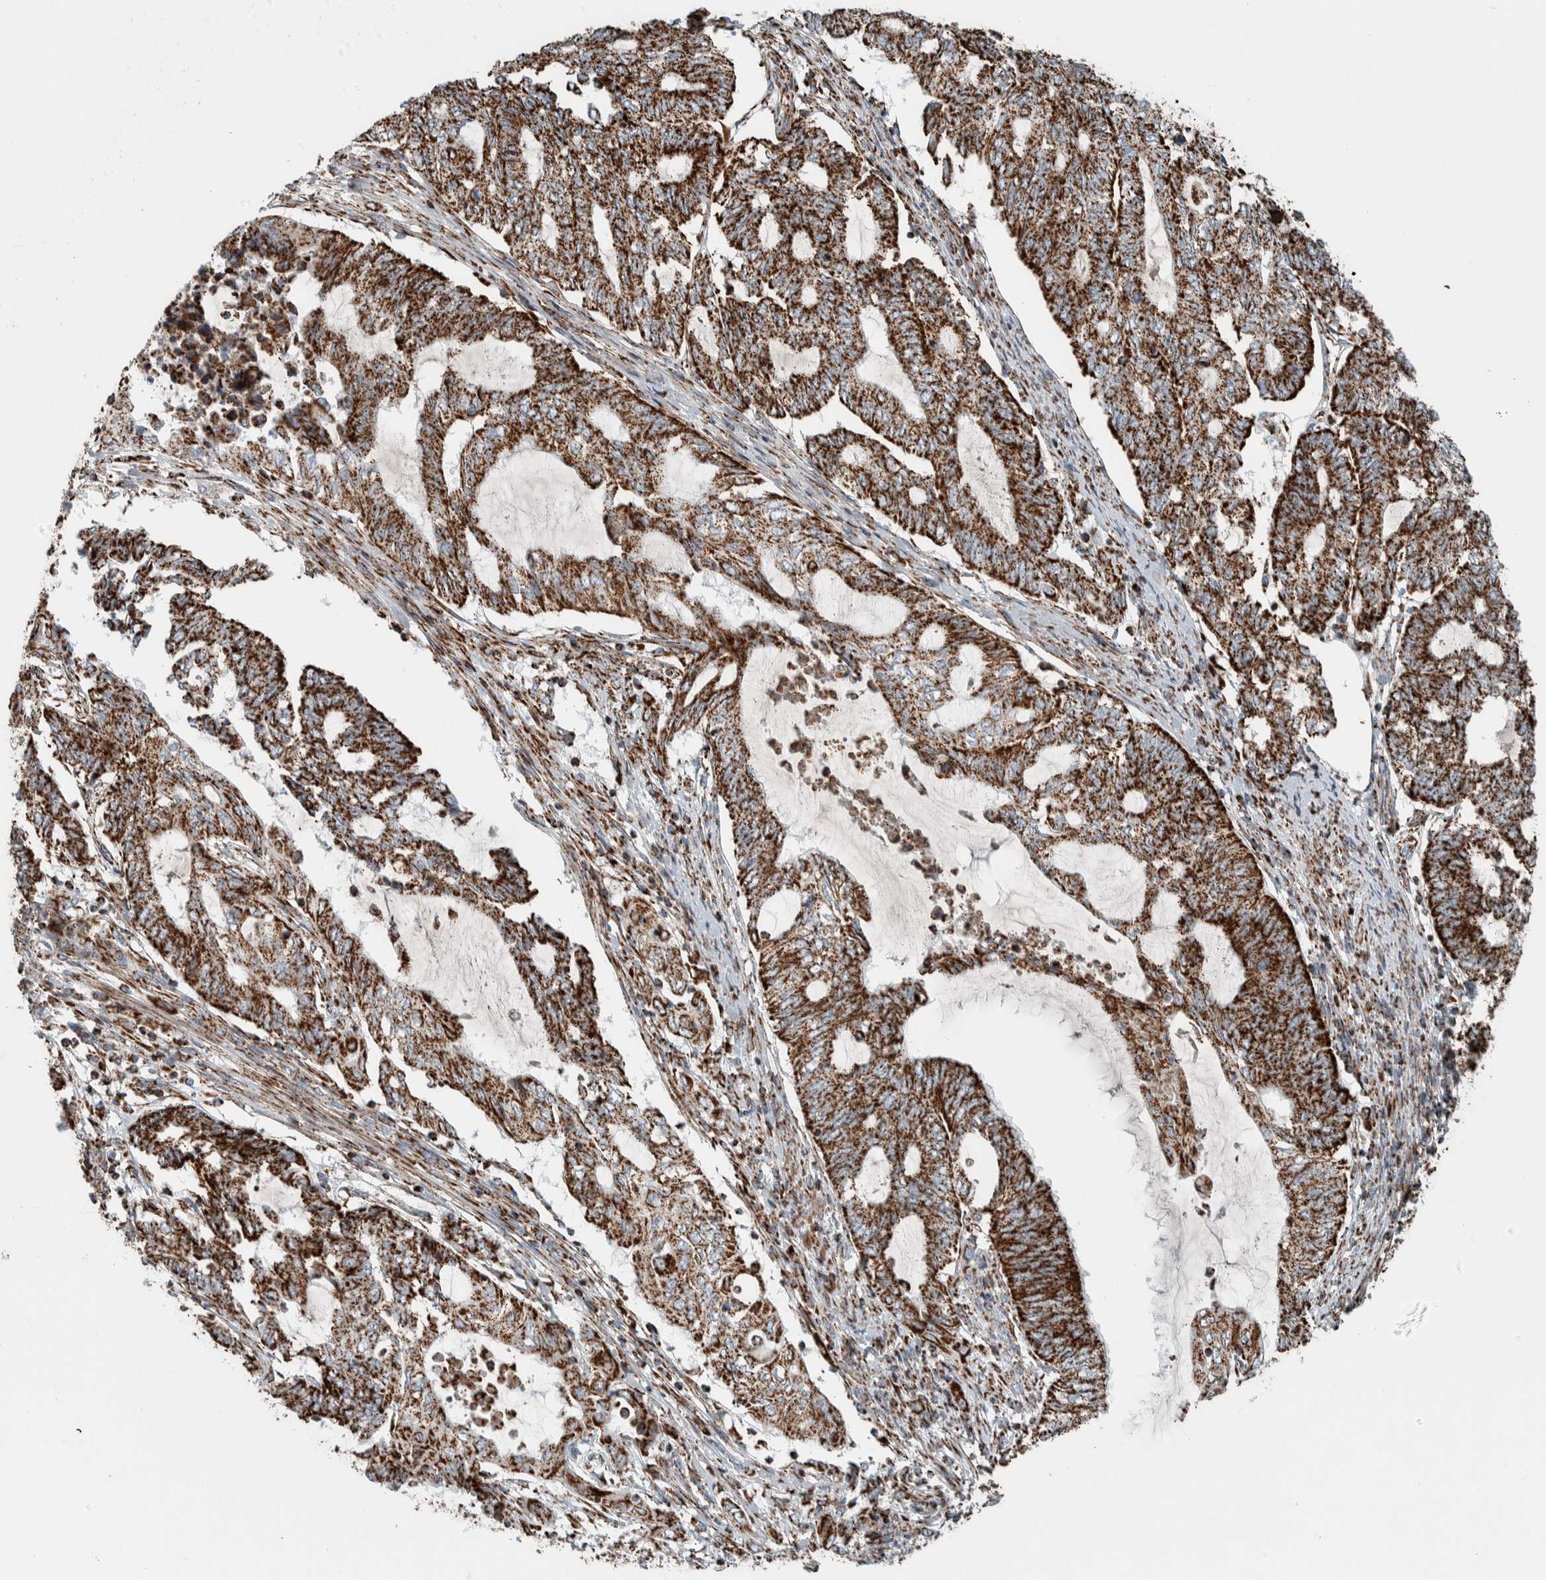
{"staining": {"intensity": "strong", "quantity": ">75%", "location": "cytoplasmic/membranous"}, "tissue": "endometrial cancer", "cell_type": "Tumor cells", "image_type": "cancer", "snomed": [{"axis": "morphology", "description": "Adenocarcinoma, NOS"}, {"axis": "topography", "description": "Uterus"}, {"axis": "topography", "description": "Endometrium"}], "caption": "Immunohistochemistry photomicrograph of neoplastic tissue: human endometrial adenocarcinoma stained using immunohistochemistry (IHC) shows high levels of strong protein expression localized specifically in the cytoplasmic/membranous of tumor cells, appearing as a cytoplasmic/membranous brown color.", "gene": "CNTROB", "patient": {"sex": "female", "age": 70}}